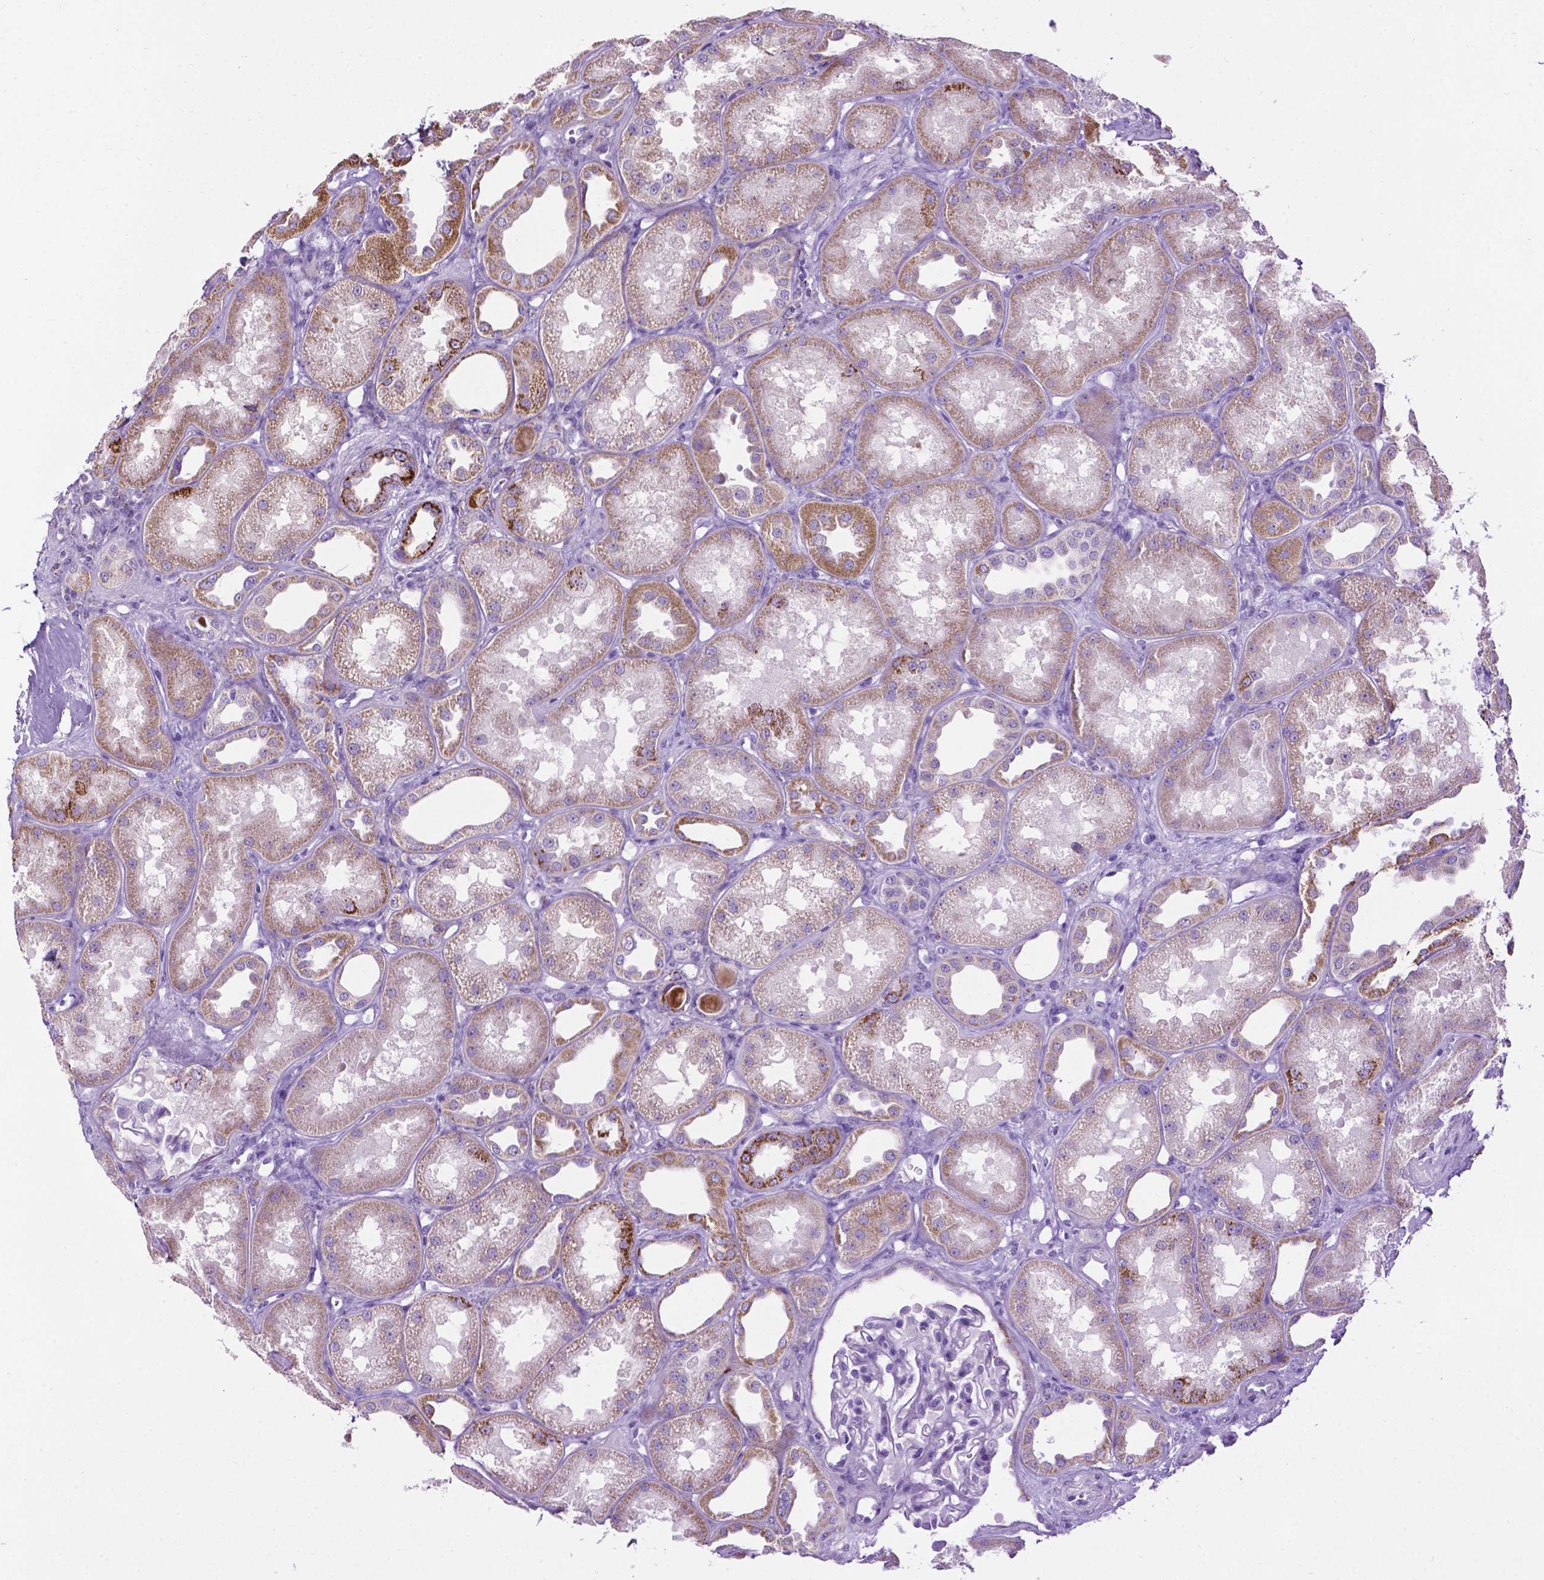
{"staining": {"intensity": "negative", "quantity": "none", "location": "none"}, "tissue": "kidney", "cell_type": "Cells in glomeruli", "image_type": "normal", "snomed": [{"axis": "morphology", "description": "Normal tissue, NOS"}, {"axis": "topography", "description": "Kidney"}], "caption": "A high-resolution micrograph shows IHC staining of unremarkable kidney, which displays no significant staining in cells in glomeruli. (DAB IHC visualized using brightfield microscopy, high magnification).", "gene": "TMEM132E", "patient": {"sex": "male", "age": 61}}